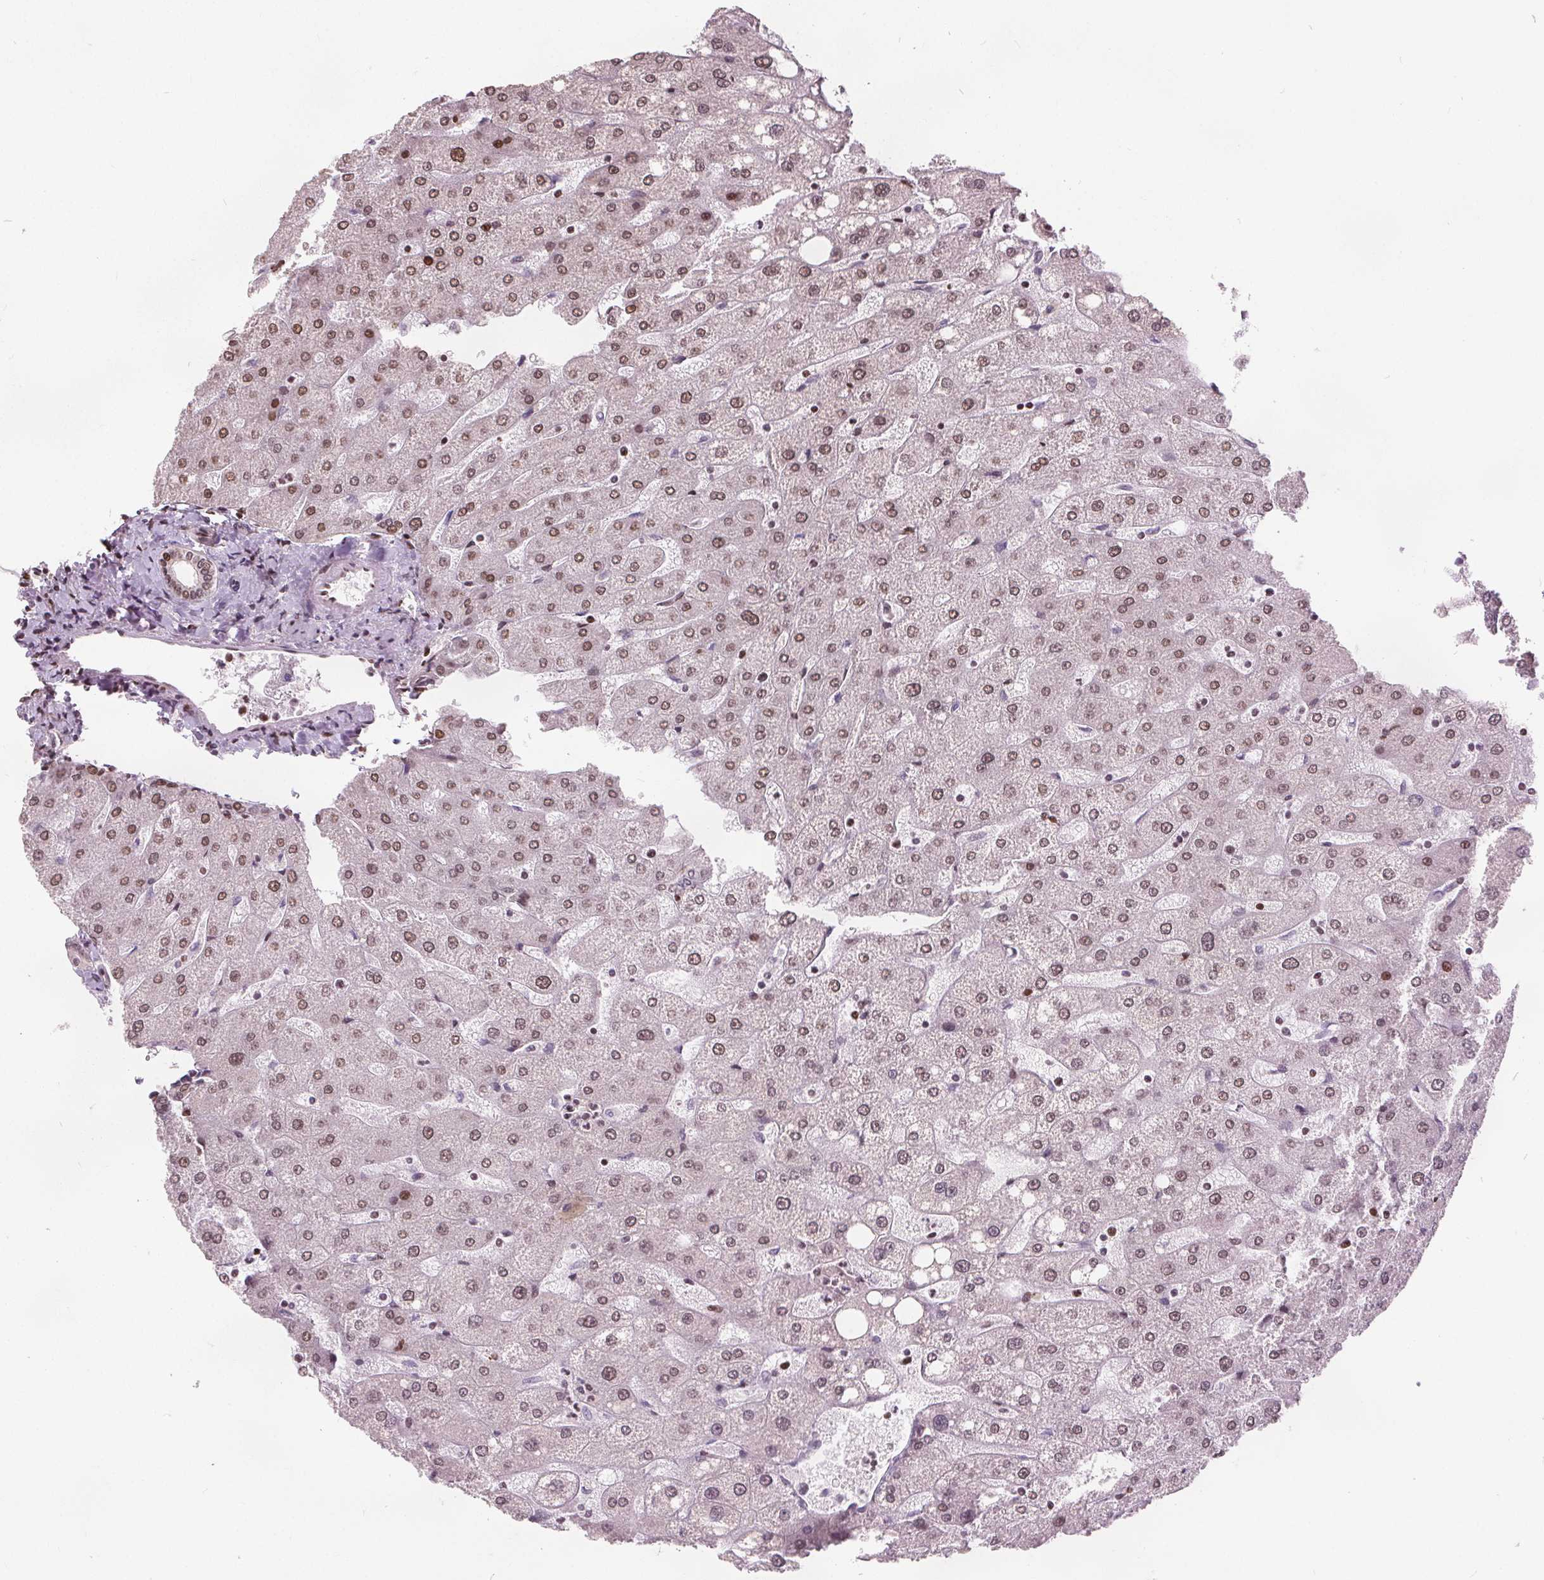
{"staining": {"intensity": "weak", "quantity": "25%-75%", "location": "nuclear"}, "tissue": "liver", "cell_type": "Cholangiocytes", "image_type": "normal", "snomed": [{"axis": "morphology", "description": "Normal tissue, NOS"}, {"axis": "topography", "description": "Liver"}], "caption": "Normal liver displays weak nuclear positivity in approximately 25%-75% of cholangiocytes, visualized by immunohistochemistry. The staining was performed using DAB to visualize the protein expression in brown, while the nuclei were stained in blue with hematoxylin (Magnification: 20x).", "gene": "ISLR2", "patient": {"sex": "male", "age": 67}}